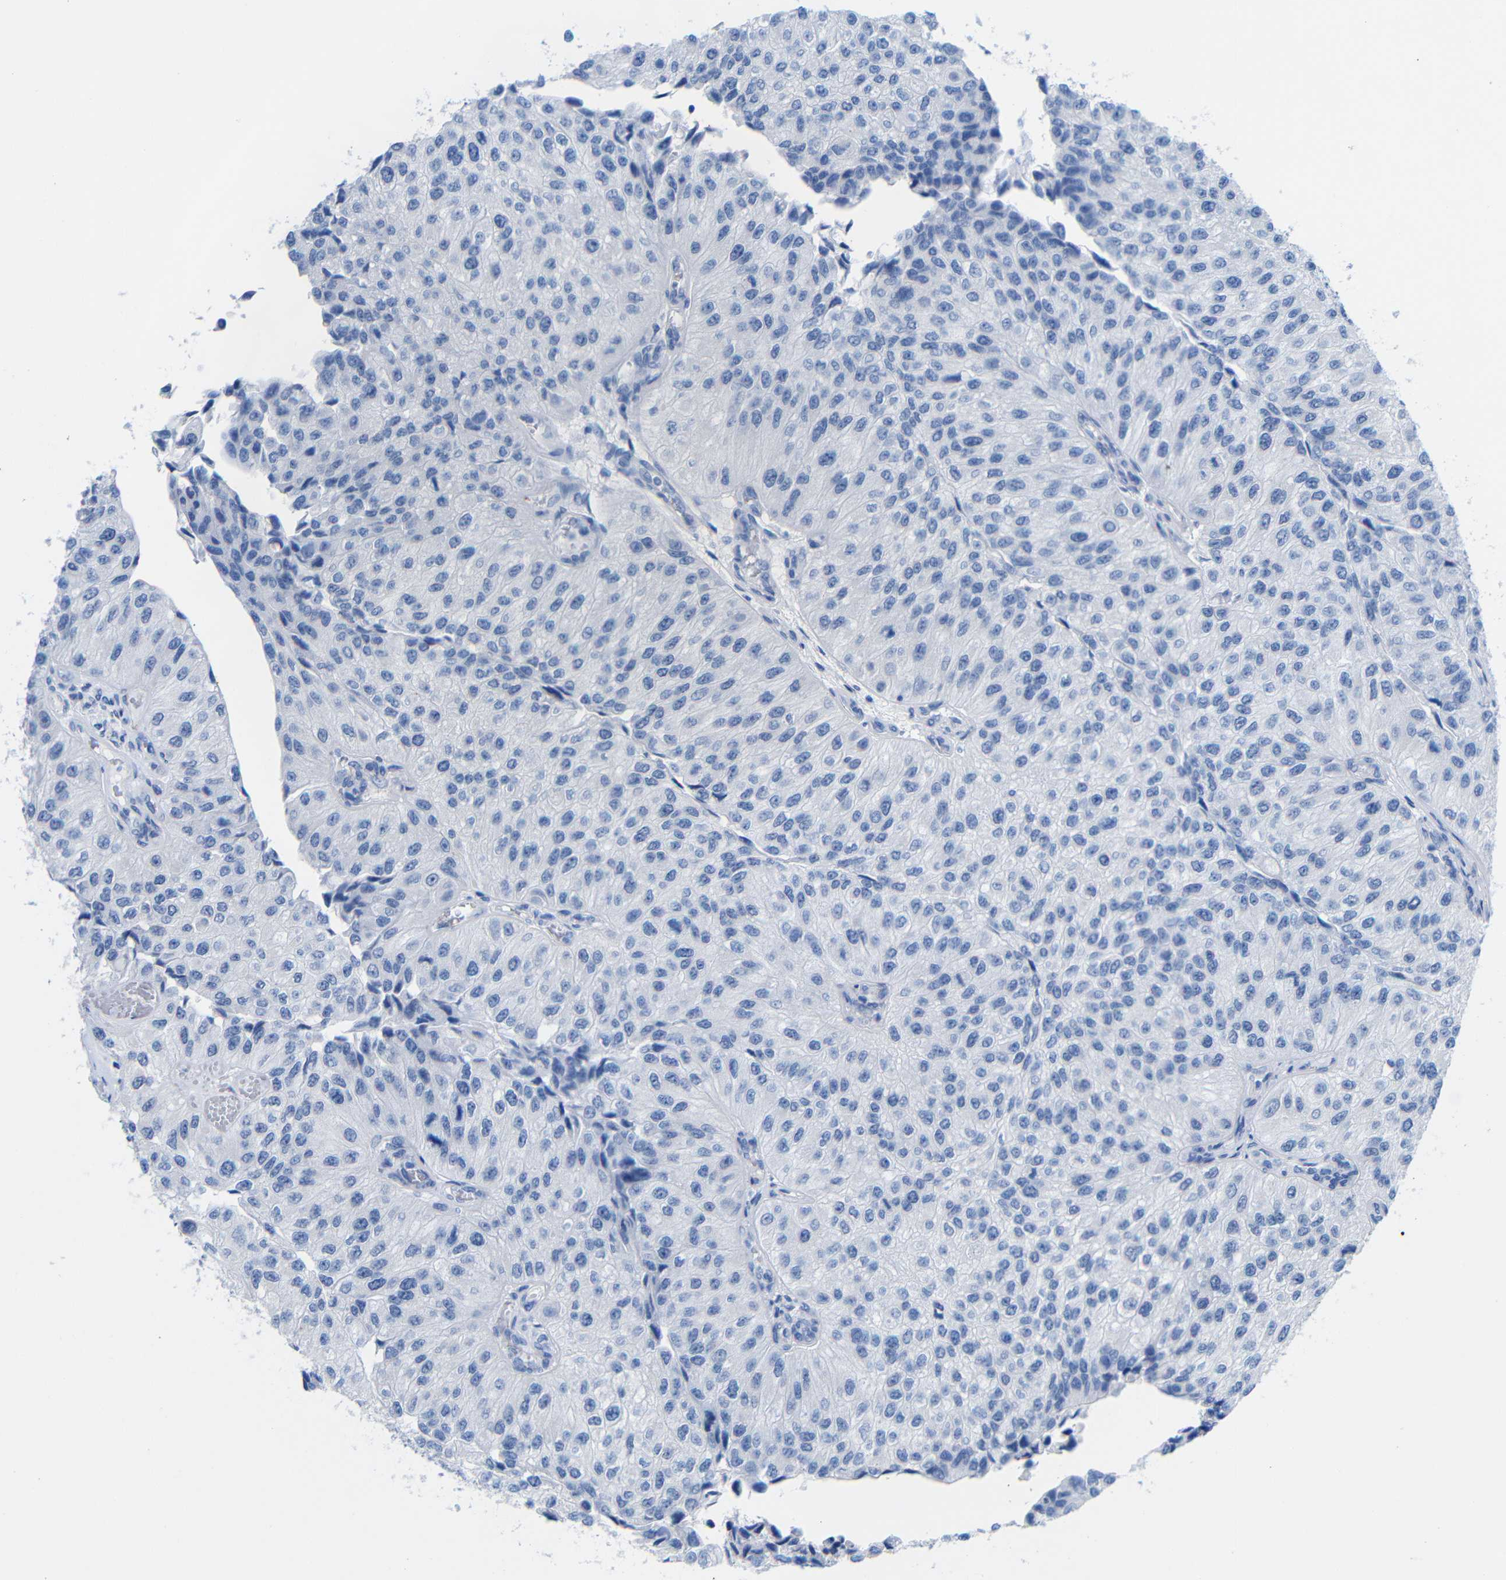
{"staining": {"intensity": "negative", "quantity": "none", "location": "none"}, "tissue": "urothelial cancer", "cell_type": "Tumor cells", "image_type": "cancer", "snomed": [{"axis": "morphology", "description": "Urothelial carcinoma, High grade"}, {"axis": "topography", "description": "Kidney"}, {"axis": "topography", "description": "Urinary bladder"}], "caption": "The histopathology image exhibits no staining of tumor cells in urothelial carcinoma (high-grade). (DAB IHC with hematoxylin counter stain).", "gene": "CGNL1", "patient": {"sex": "male", "age": 77}}